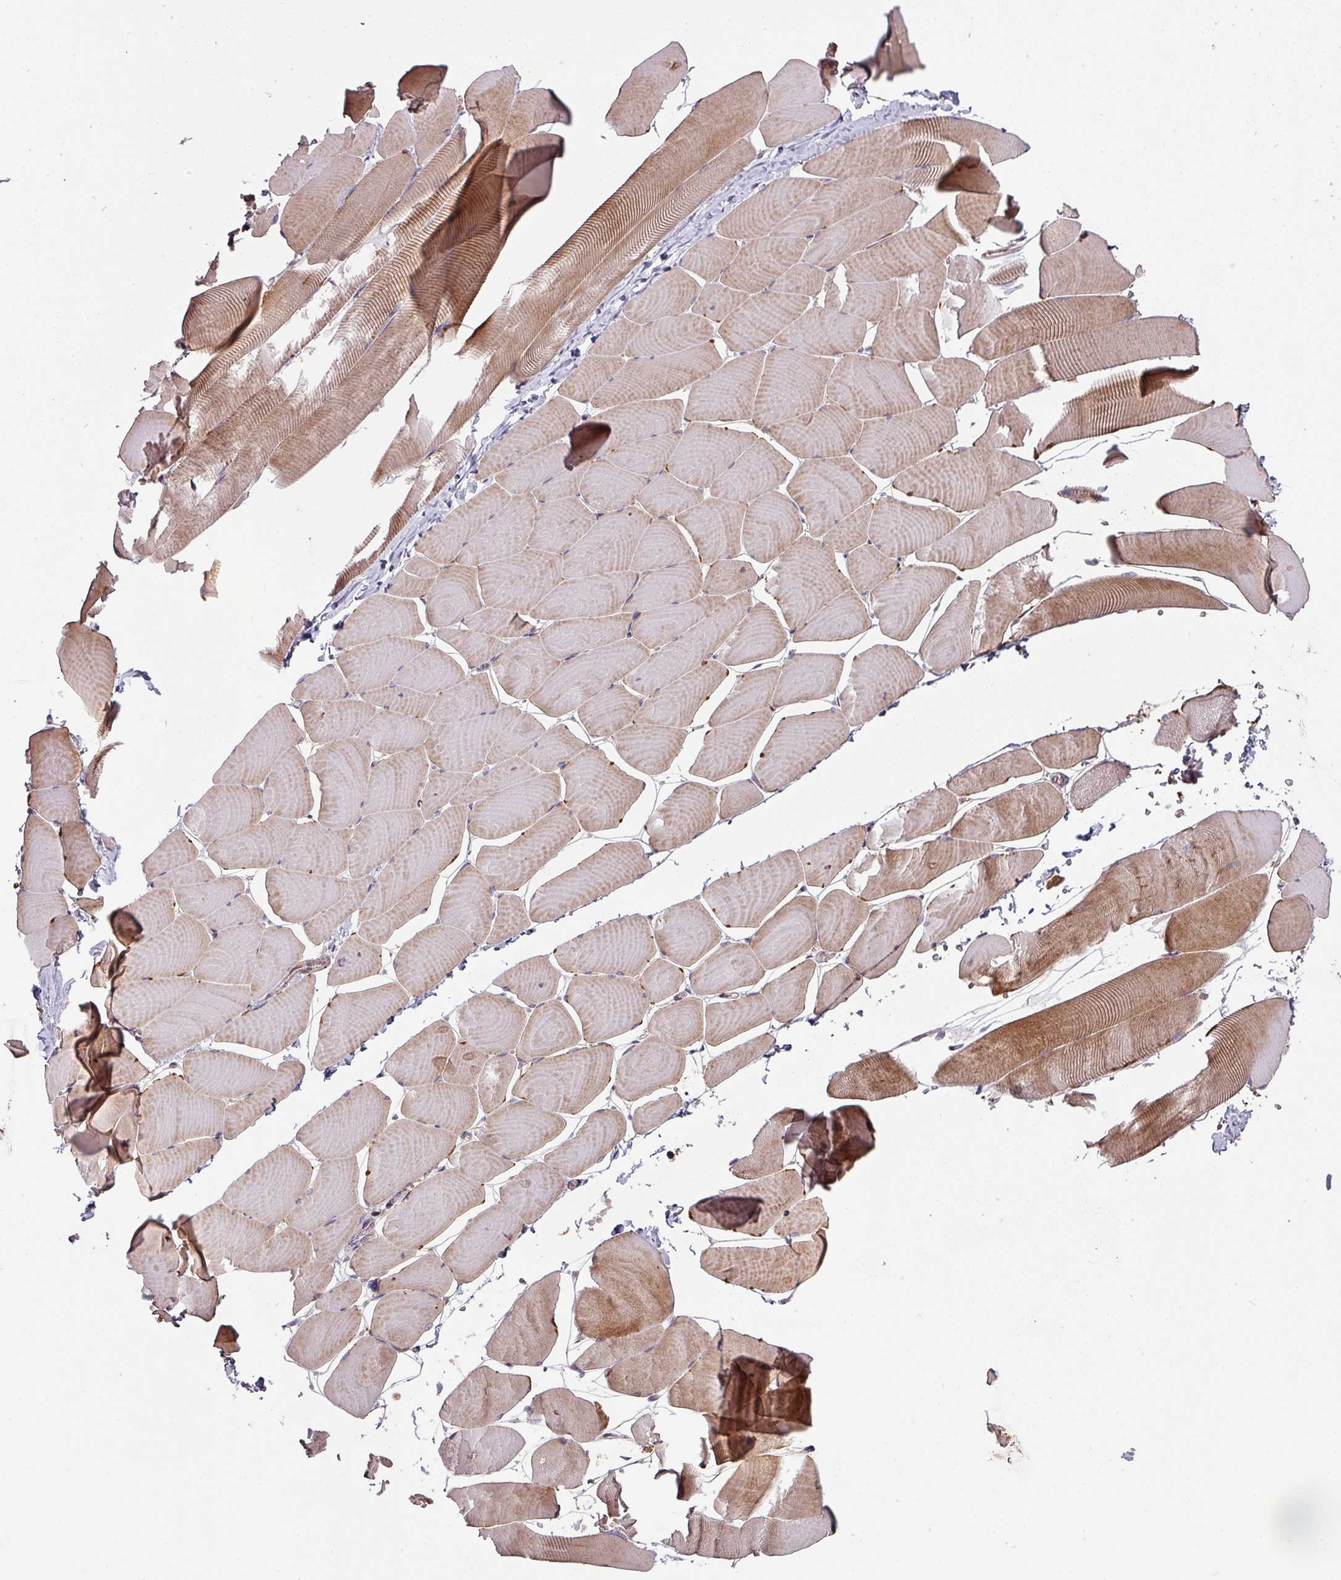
{"staining": {"intensity": "moderate", "quantity": ">75%", "location": "cytoplasmic/membranous"}, "tissue": "skeletal muscle", "cell_type": "Myocytes", "image_type": "normal", "snomed": [{"axis": "morphology", "description": "Normal tissue, NOS"}, {"axis": "topography", "description": "Skeletal muscle"}], "caption": "The histopathology image shows immunohistochemical staining of normal skeletal muscle. There is moderate cytoplasmic/membranous positivity is appreciated in about >75% of myocytes.", "gene": "GSKIP", "patient": {"sex": "male", "age": 25}}